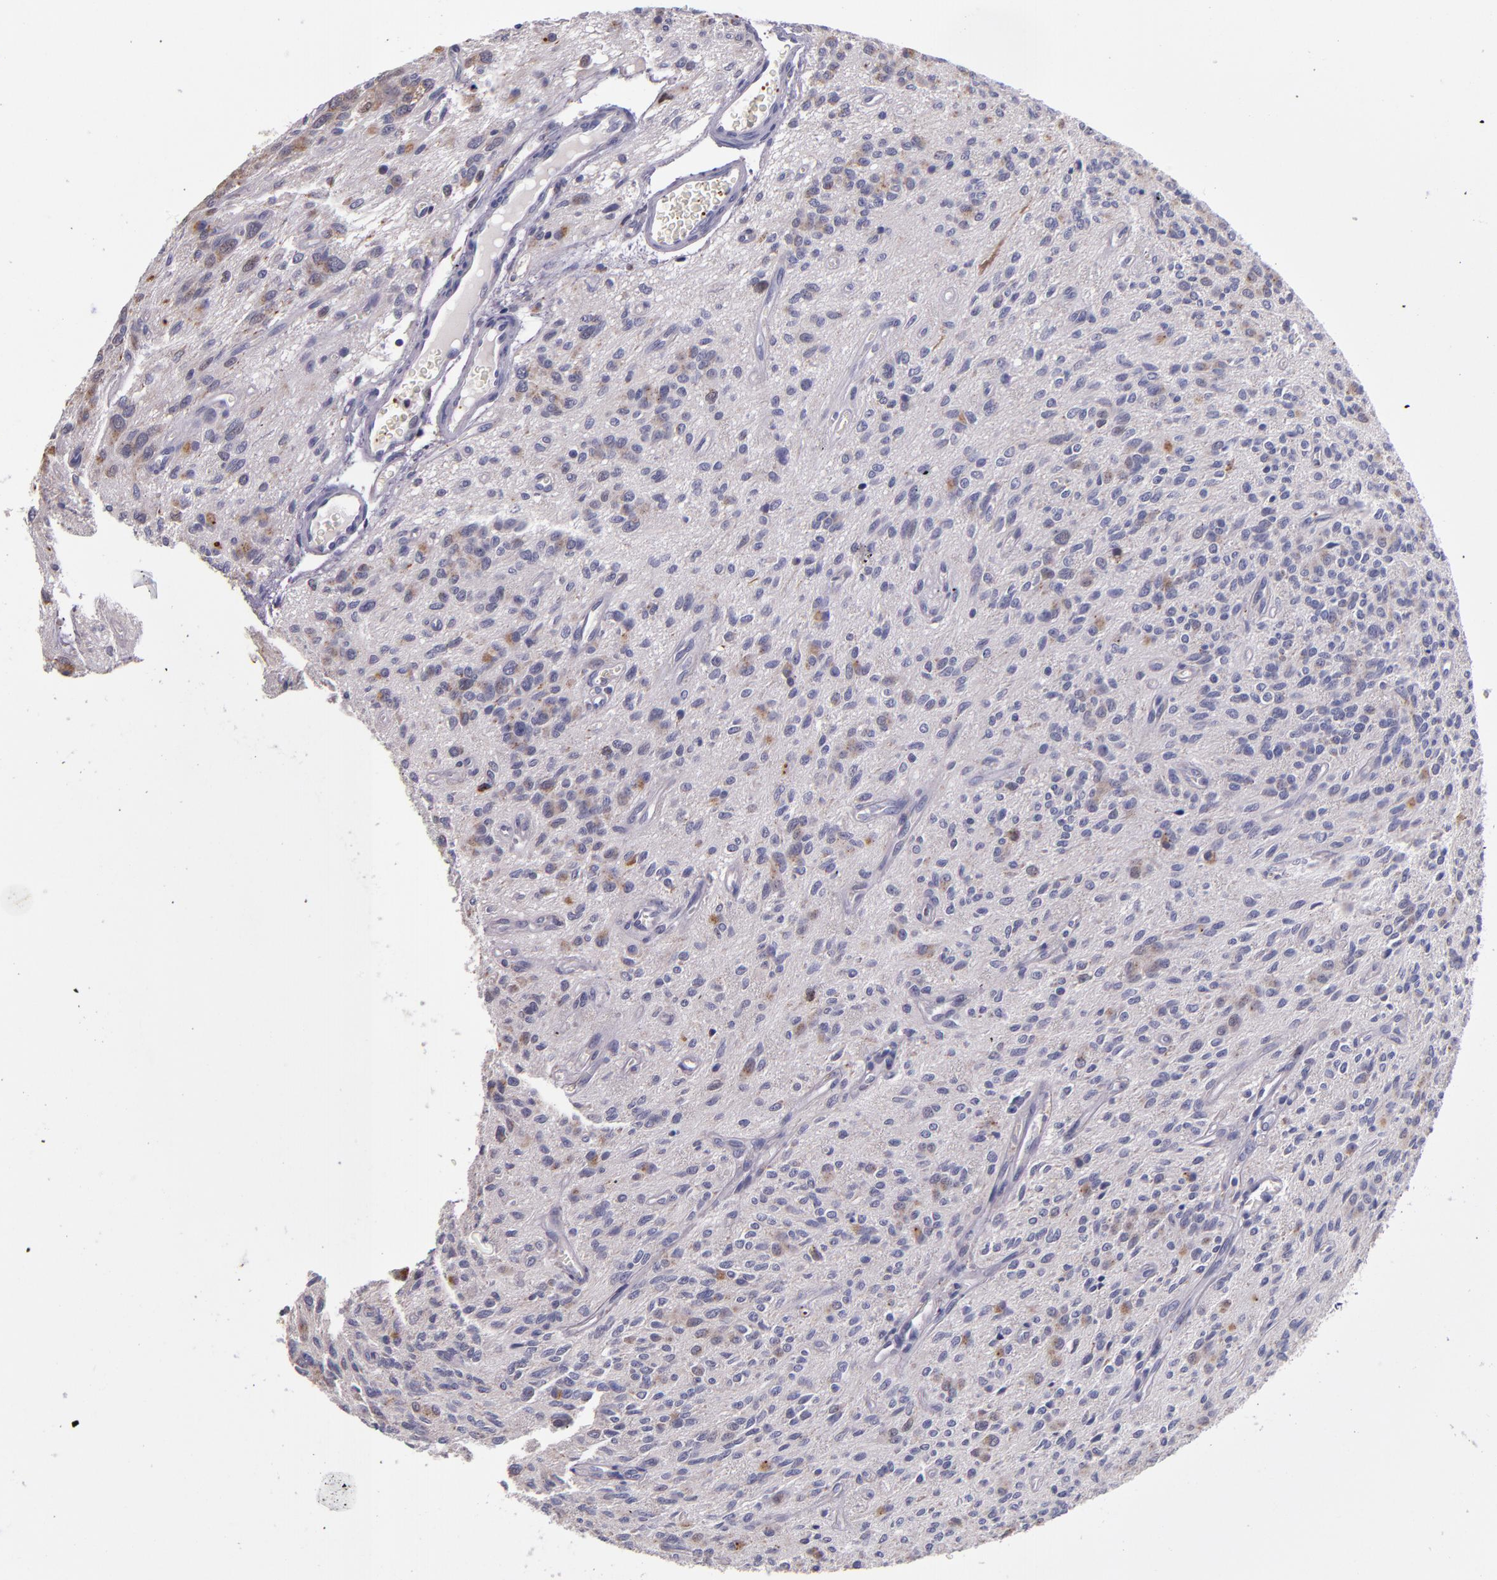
{"staining": {"intensity": "weak", "quantity": "25%-75%", "location": "cytoplasmic/membranous"}, "tissue": "glioma", "cell_type": "Tumor cells", "image_type": "cancer", "snomed": [{"axis": "morphology", "description": "Glioma, malignant, Low grade"}, {"axis": "topography", "description": "Brain"}], "caption": "Glioma stained with a brown dye shows weak cytoplasmic/membranous positive positivity in approximately 25%-75% of tumor cells.", "gene": "SELP", "patient": {"sex": "female", "age": 15}}